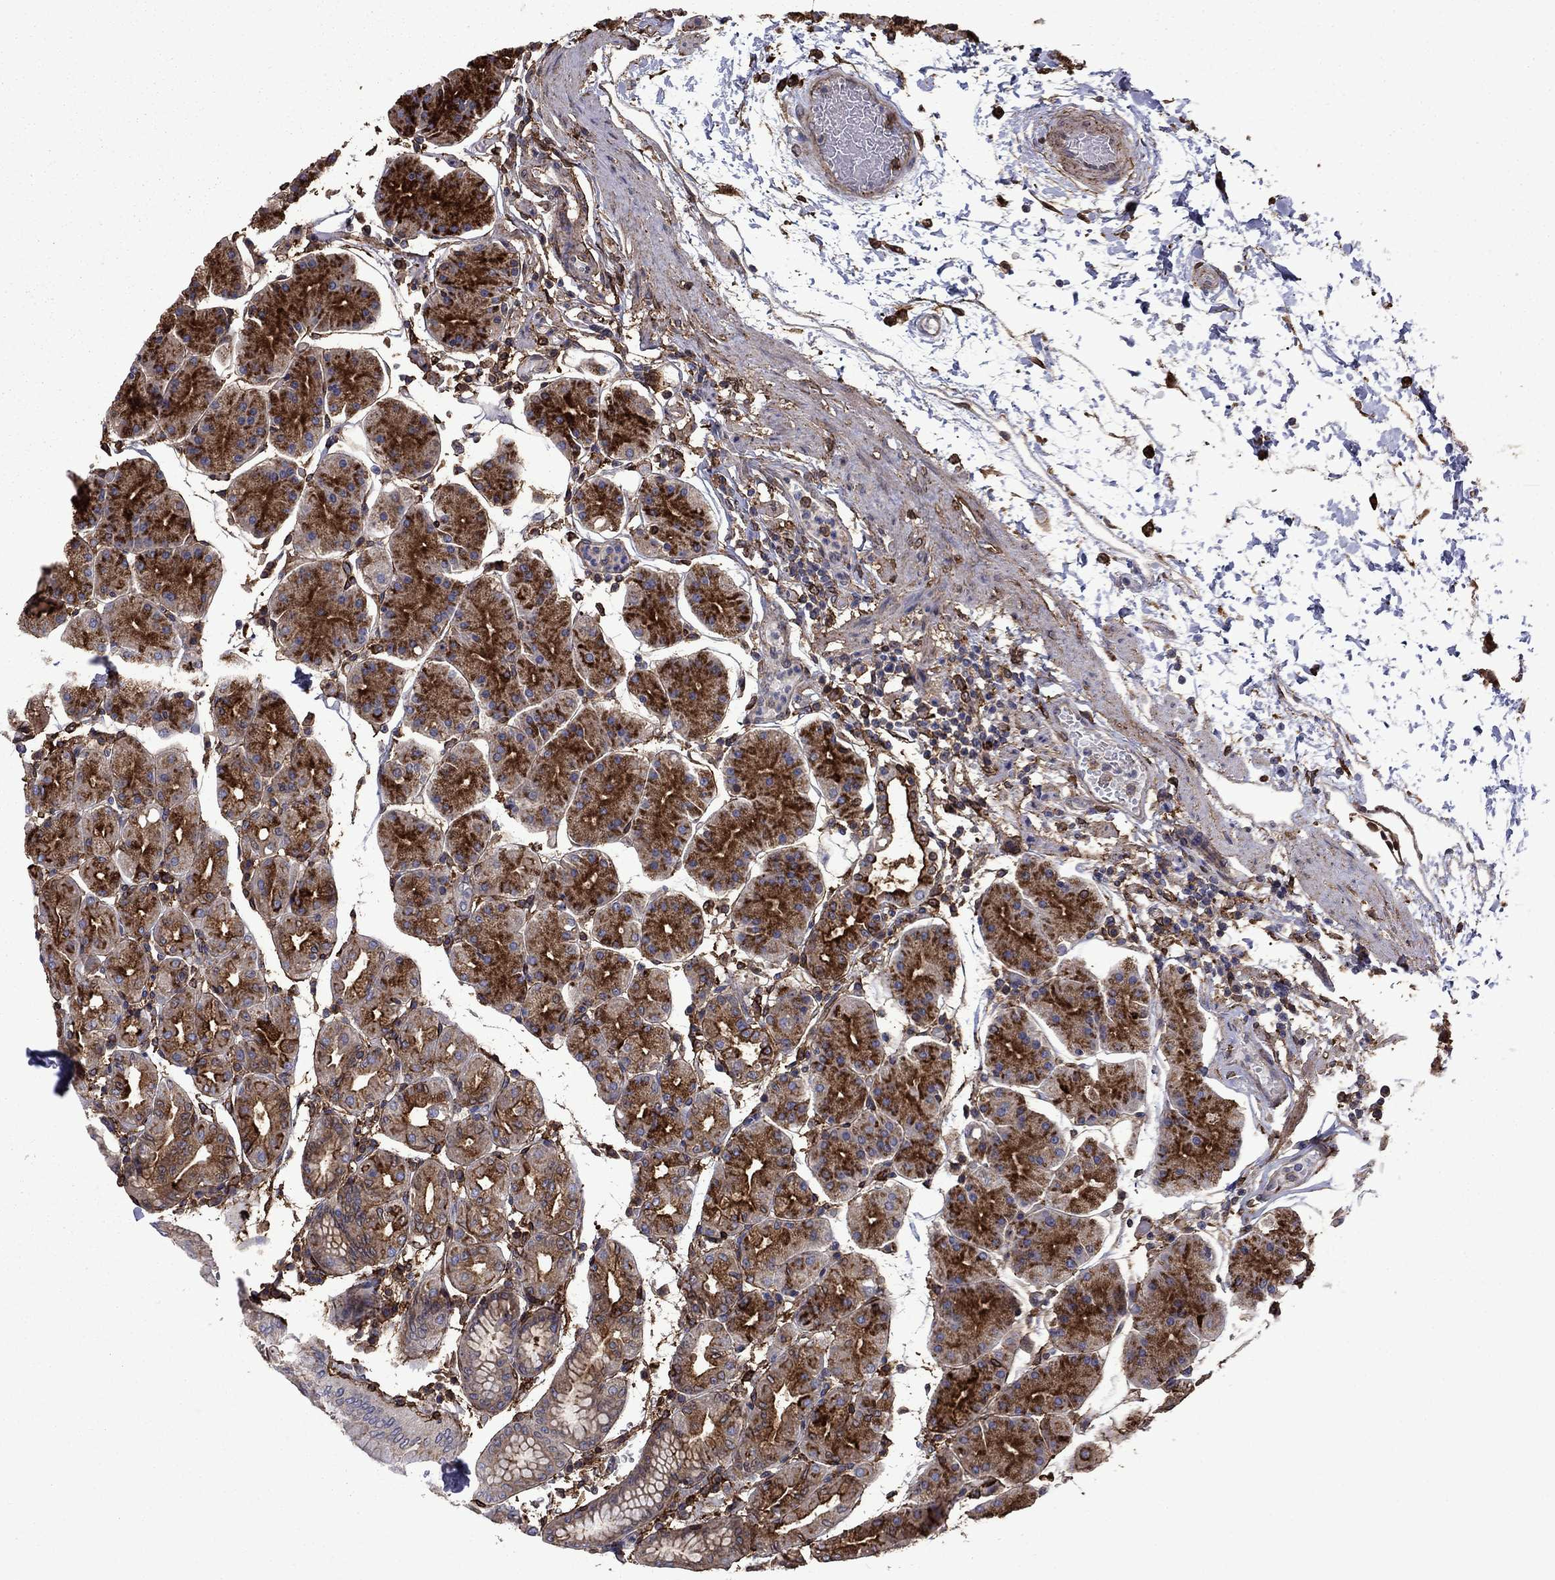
{"staining": {"intensity": "strong", "quantity": "25%-75%", "location": "cytoplasmic/membranous"}, "tissue": "stomach", "cell_type": "Glandular cells", "image_type": "normal", "snomed": [{"axis": "morphology", "description": "Normal tissue, NOS"}, {"axis": "topography", "description": "Stomach"}], "caption": "Glandular cells exhibit high levels of strong cytoplasmic/membranous staining in approximately 25%-75% of cells in benign human stomach.", "gene": "PLAU", "patient": {"sex": "male", "age": 54}}